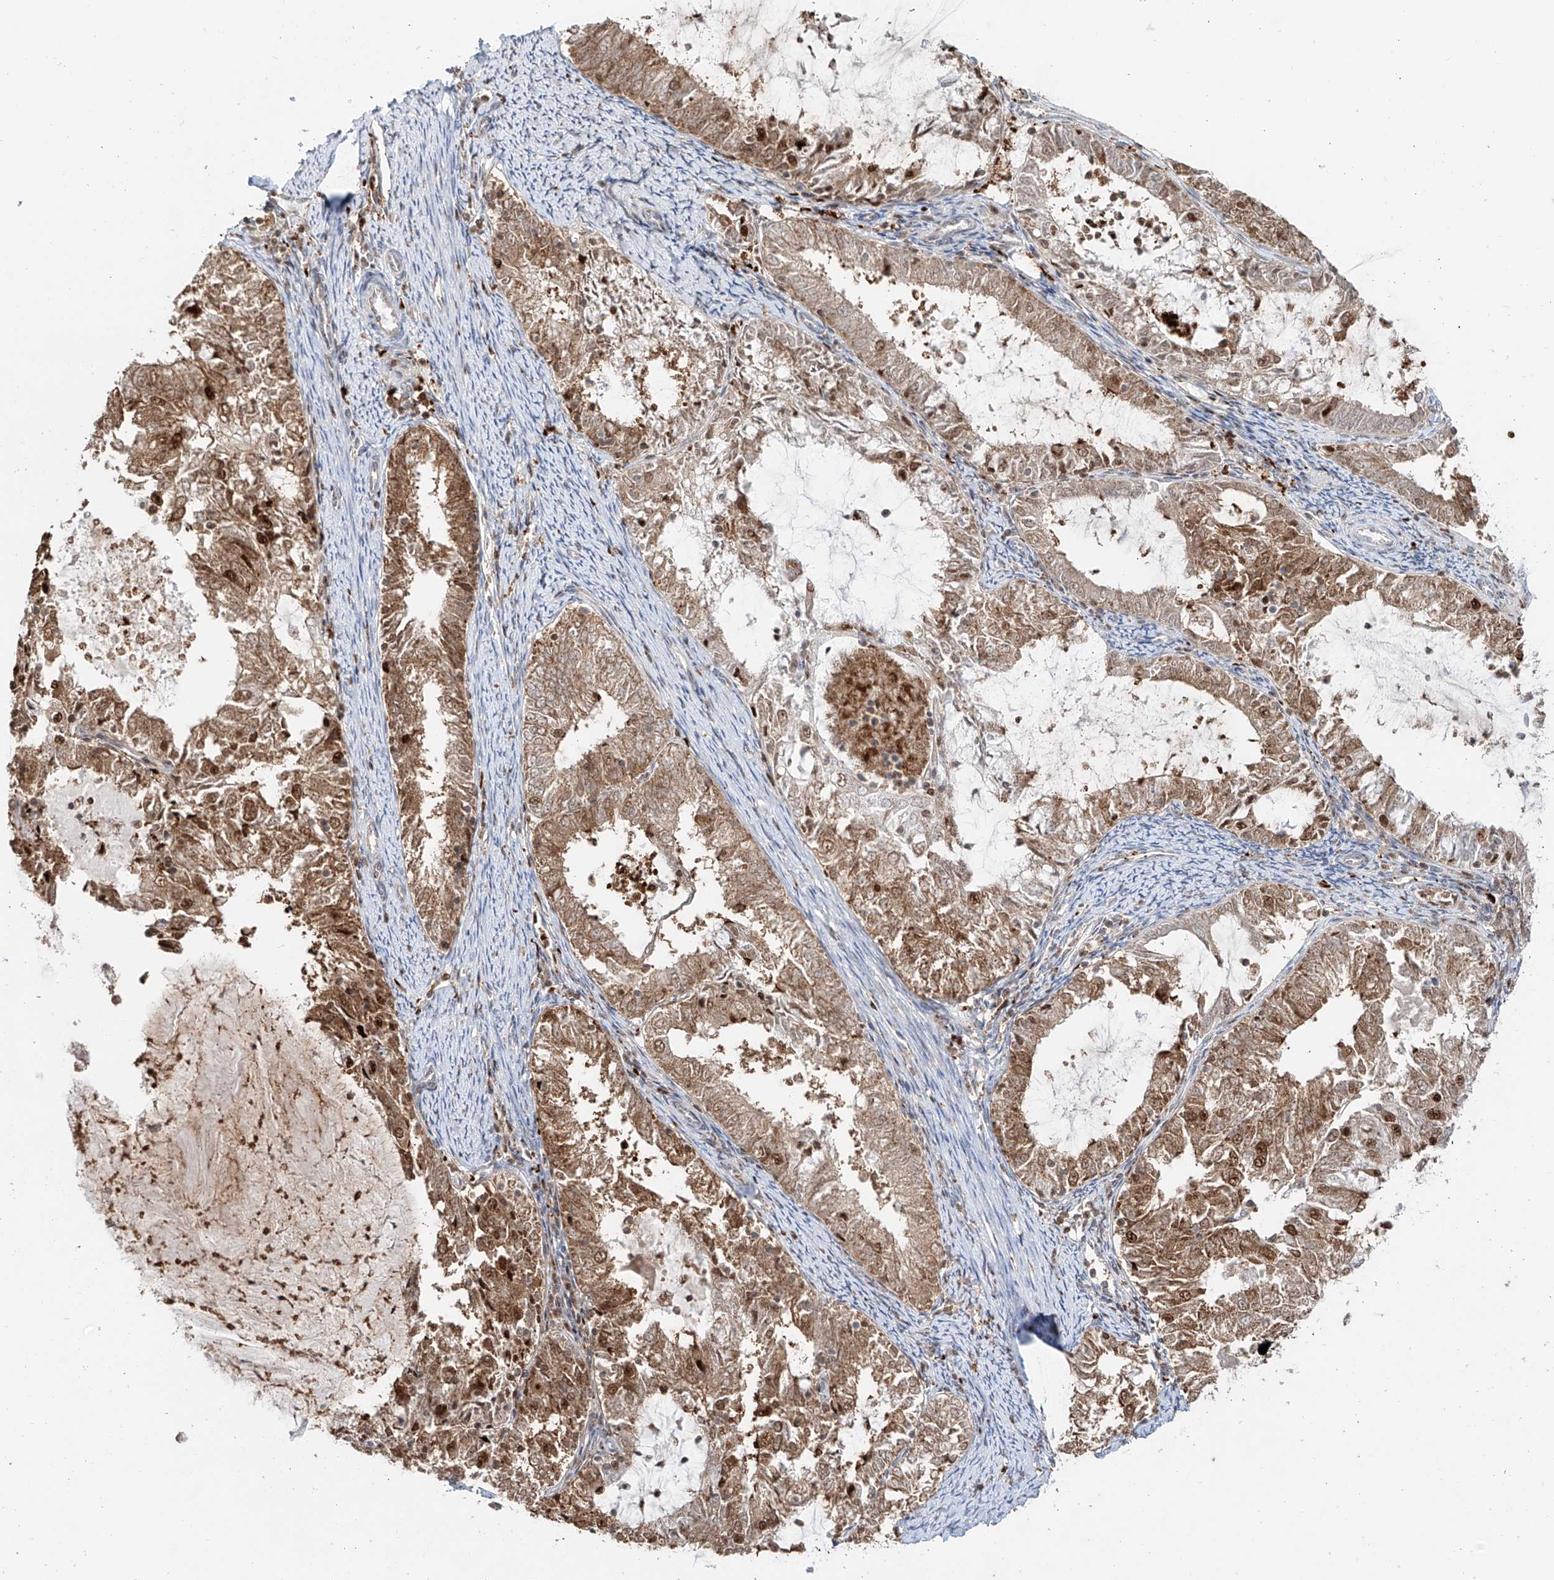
{"staining": {"intensity": "moderate", "quantity": ">75%", "location": "cytoplasmic/membranous,nuclear"}, "tissue": "endometrial cancer", "cell_type": "Tumor cells", "image_type": "cancer", "snomed": [{"axis": "morphology", "description": "Adenocarcinoma, NOS"}, {"axis": "topography", "description": "Endometrium"}], "caption": "Tumor cells reveal medium levels of moderate cytoplasmic/membranous and nuclear staining in about >75% of cells in endometrial cancer (adenocarcinoma).", "gene": "DZIP1L", "patient": {"sex": "female", "age": 57}}